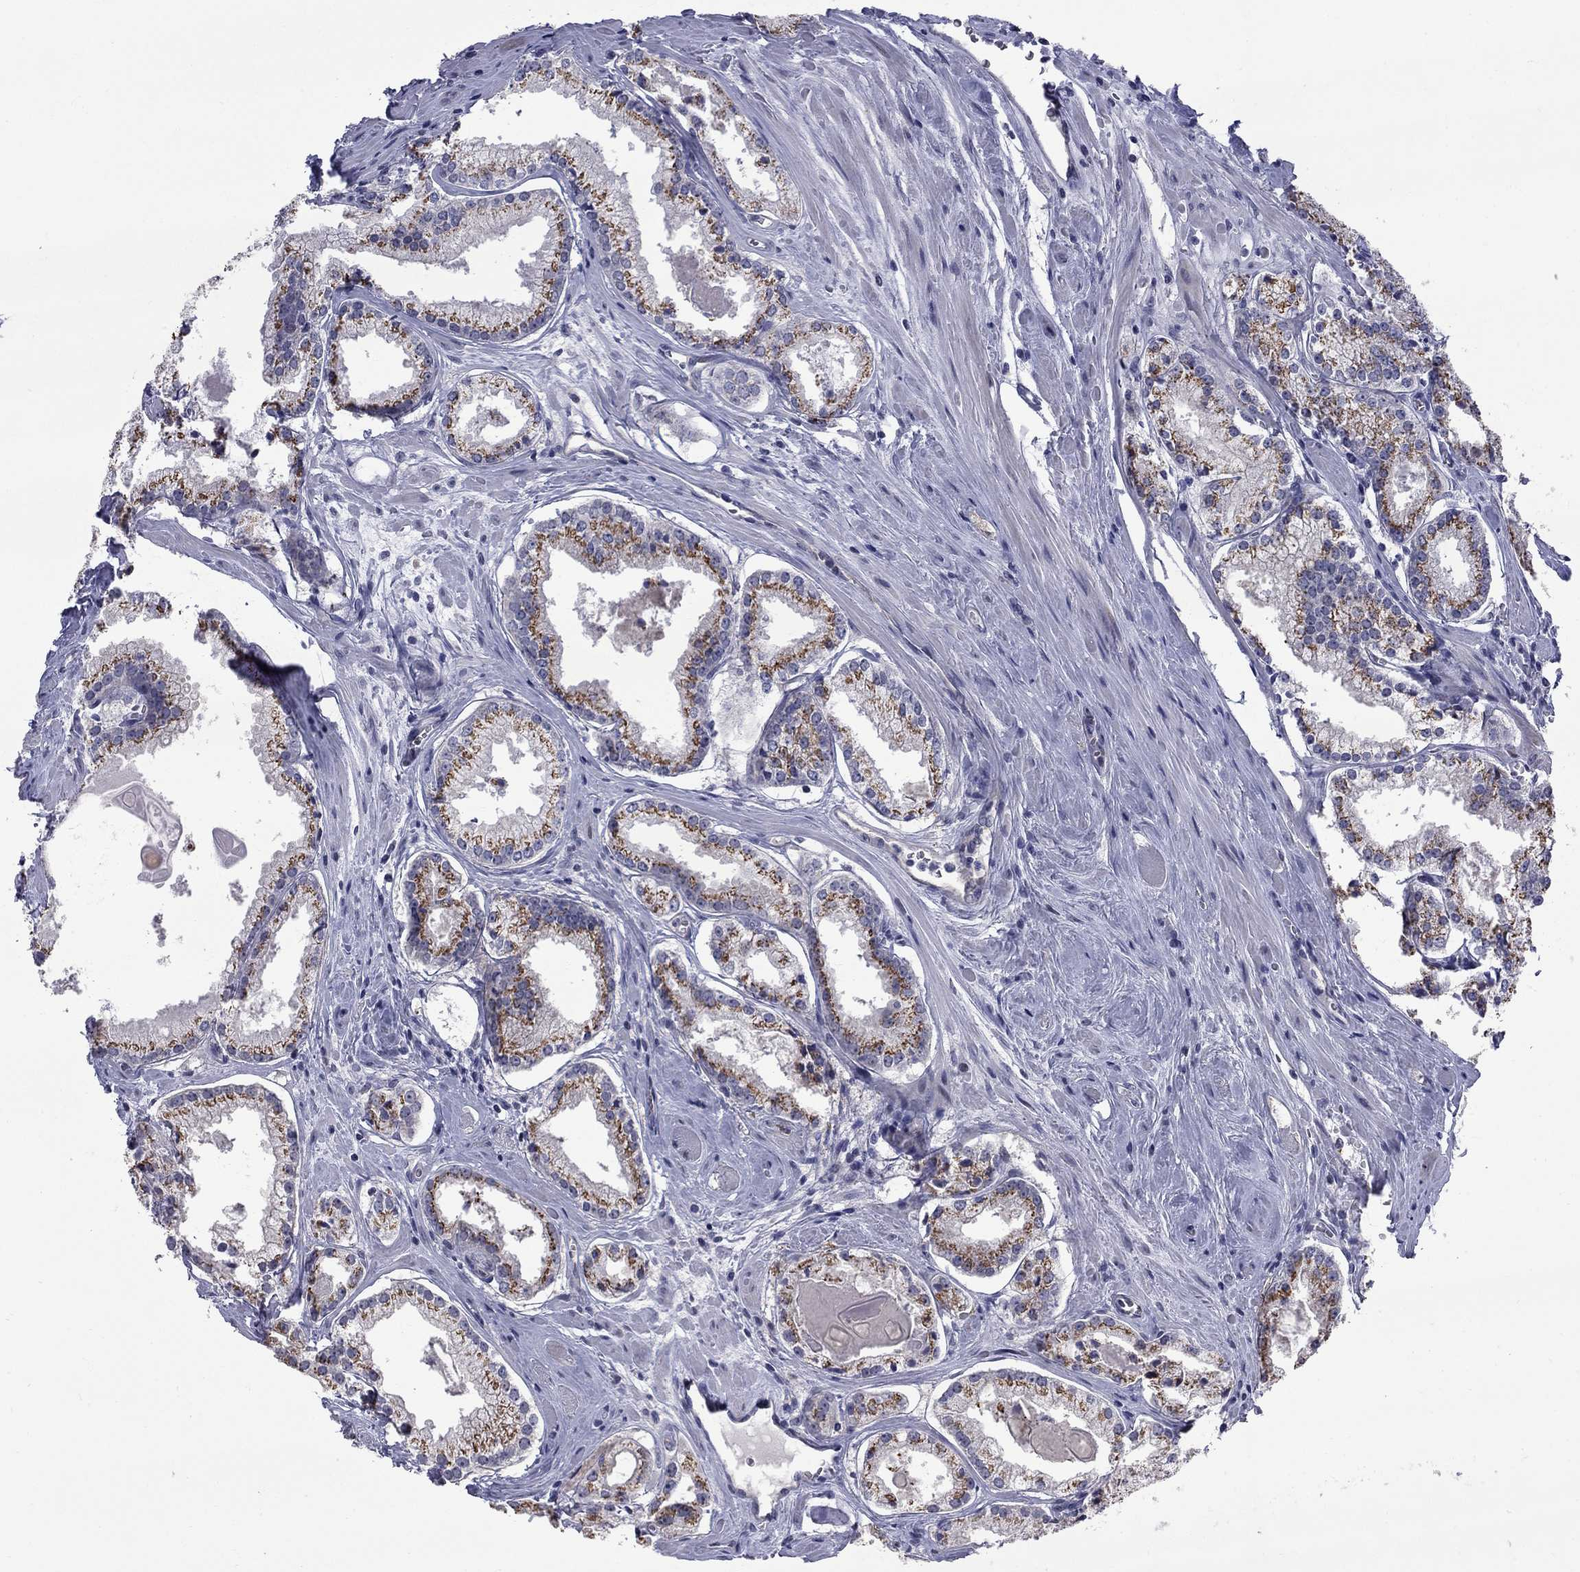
{"staining": {"intensity": "strong", "quantity": ">75%", "location": "cytoplasmic/membranous"}, "tissue": "prostate cancer", "cell_type": "Tumor cells", "image_type": "cancer", "snomed": [{"axis": "morphology", "description": "Adenocarcinoma, NOS"}, {"axis": "topography", "description": "Prostate"}], "caption": "Immunohistochemistry (DAB (3,3'-diaminobenzidine)) staining of human prostate adenocarcinoma demonstrates strong cytoplasmic/membranous protein staining in approximately >75% of tumor cells.", "gene": "HTR4", "patient": {"sex": "male", "age": 72}}